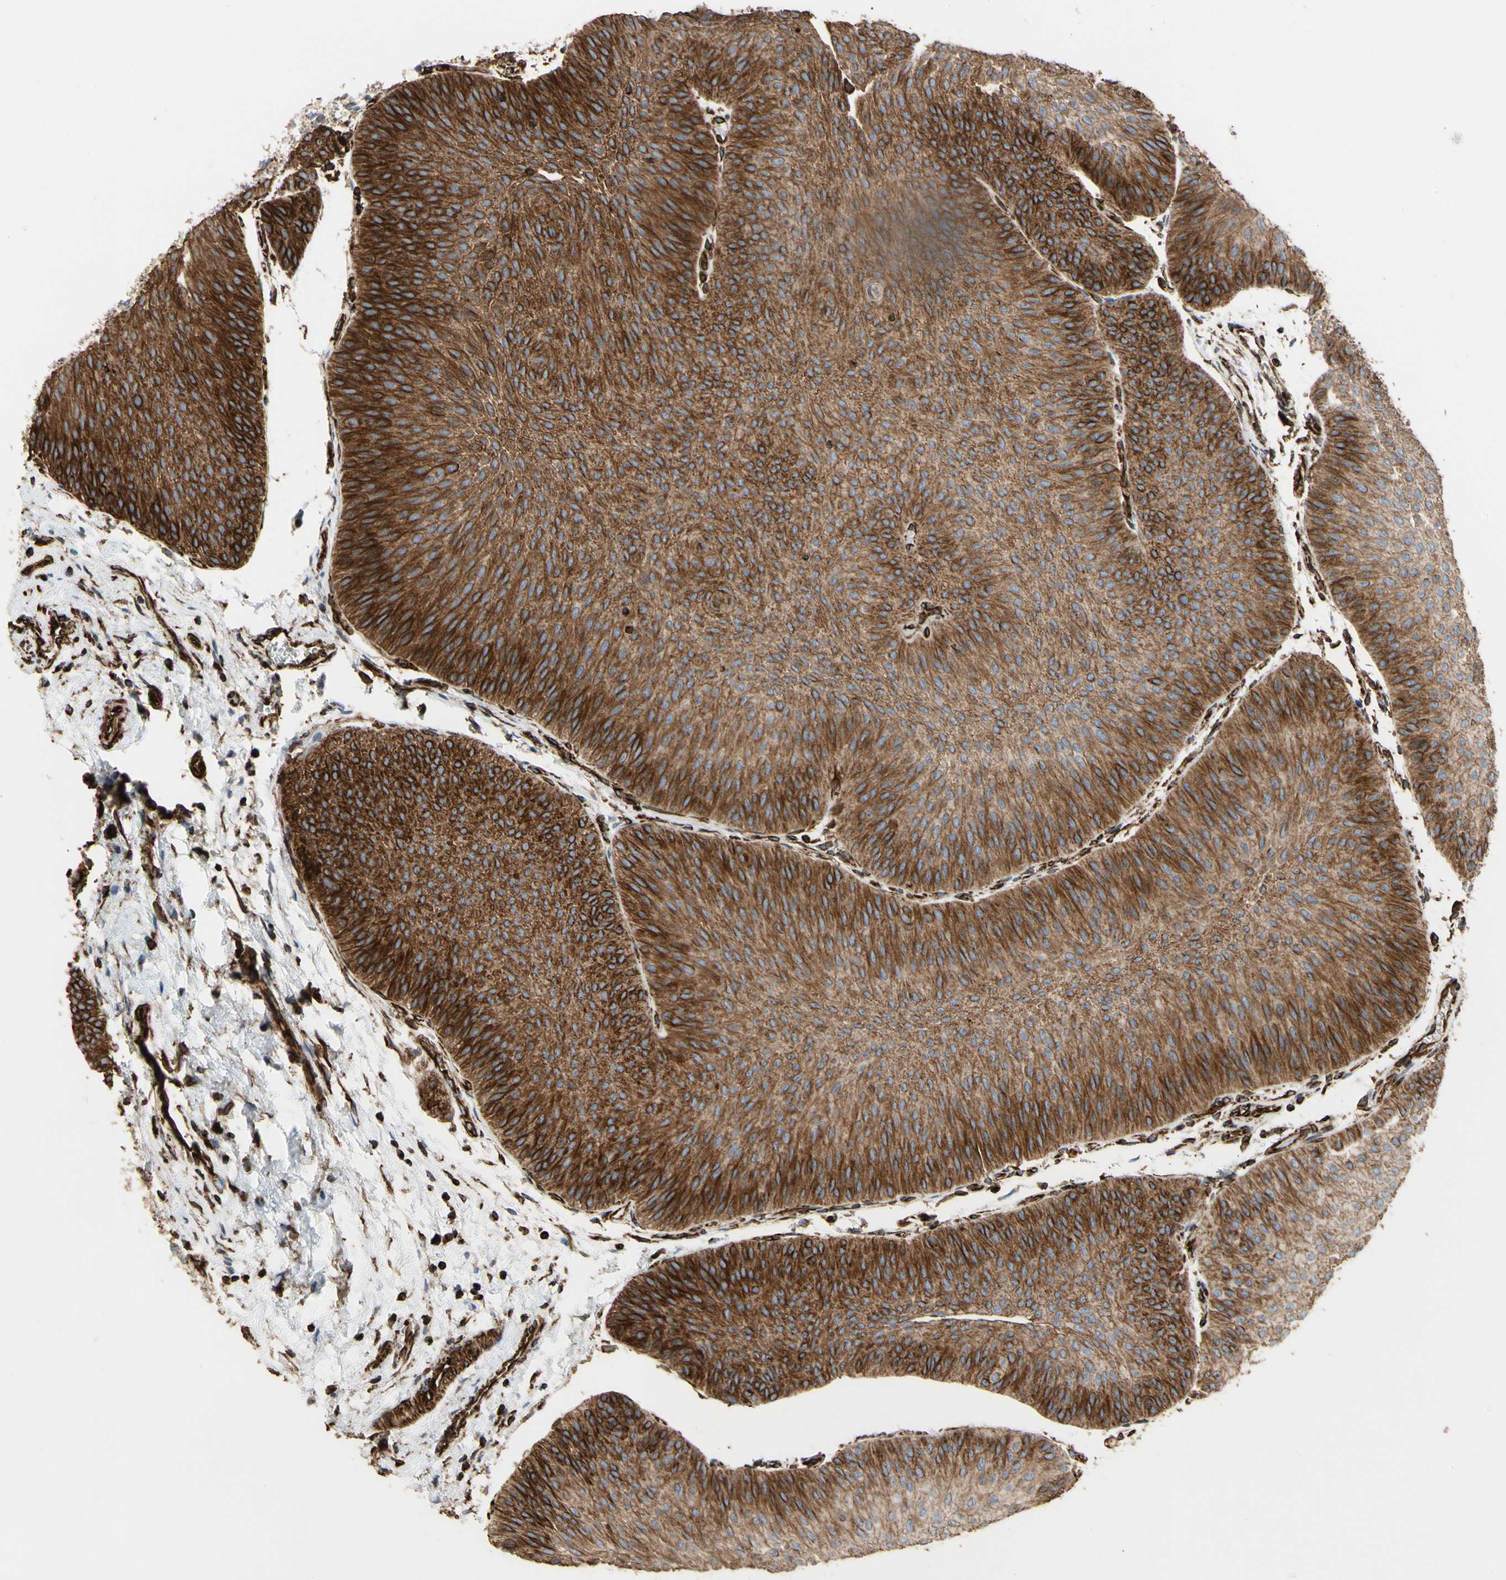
{"staining": {"intensity": "strong", "quantity": "25%-75%", "location": "cytoplasmic/membranous"}, "tissue": "urothelial cancer", "cell_type": "Tumor cells", "image_type": "cancer", "snomed": [{"axis": "morphology", "description": "Urothelial carcinoma, Low grade"}, {"axis": "topography", "description": "Urinary bladder"}], "caption": "High-magnification brightfield microscopy of urothelial cancer stained with DAB (3,3'-diaminobenzidine) (brown) and counterstained with hematoxylin (blue). tumor cells exhibit strong cytoplasmic/membranous expression is identified in about25%-75% of cells.", "gene": "TUBA1A", "patient": {"sex": "female", "age": 60}}